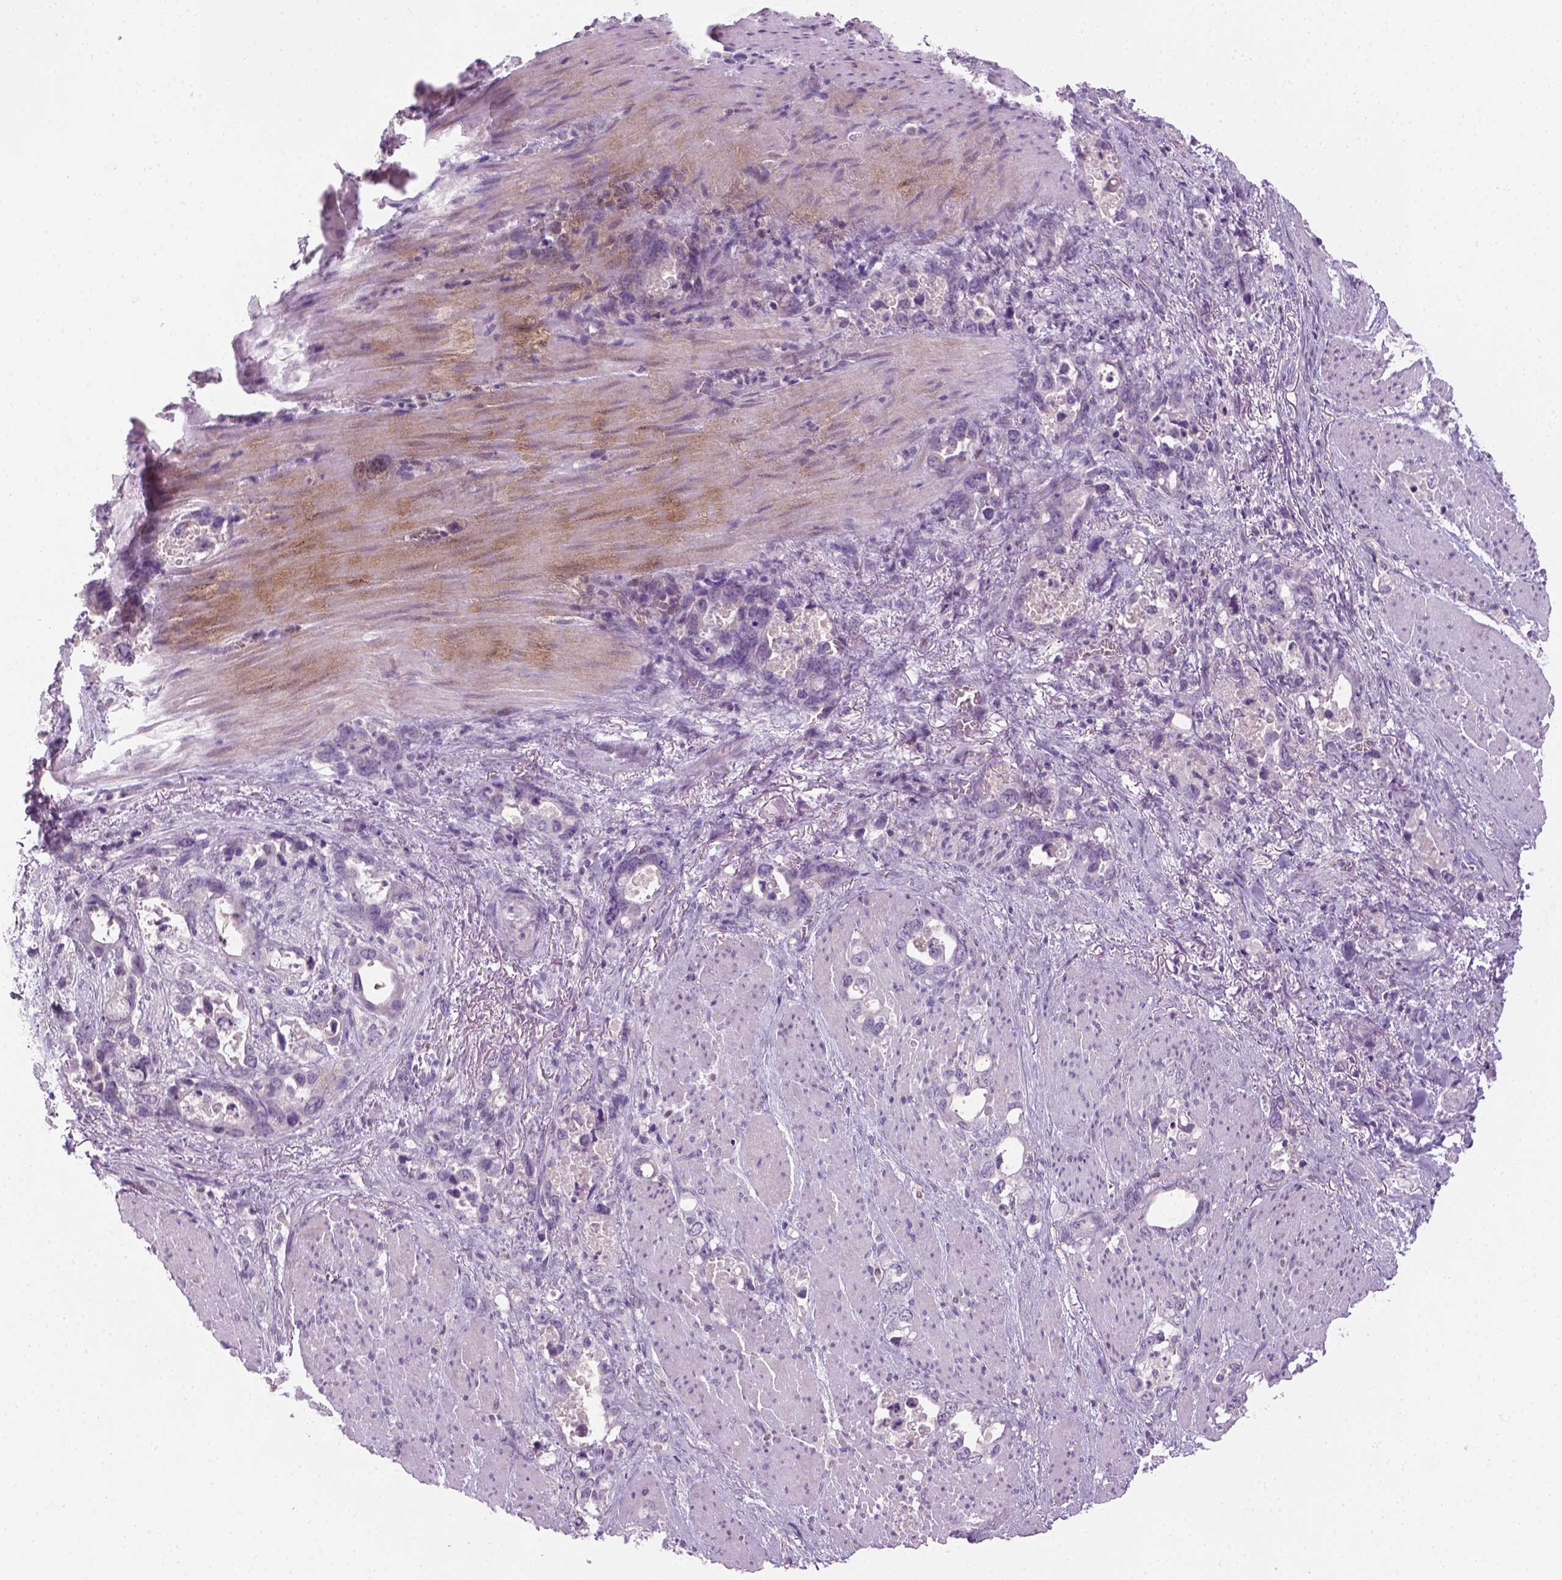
{"staining": {"intensity": "negative", "quantity": "none", "location": "none"}, "tissue": "stomach cancer", "cell_type": "Tumor cells", "image_type": "cancer", "snomed": [{"axis": "morphology", "description": "Normal tissue, NOS"}, {"axis": "morphology", "description": "Adenocarcinoma, NOS"}, {"axis": "topography", "description": "Esophagus"}, {"axis": "topography", "description": "Stomach, upper"}], "caption": "There is no significant staining in tumor cells of stomach cancer (adenocarcinoma). Brightfield microscopy of immunohistochemistry (IHC) stained with DAB (3,3'-diaminobenzidine) (brown) and hematoxylin (blue), captured at high magnification.", "gene": "GFI1B", "patient": {"sex": "male", "age": 74}}